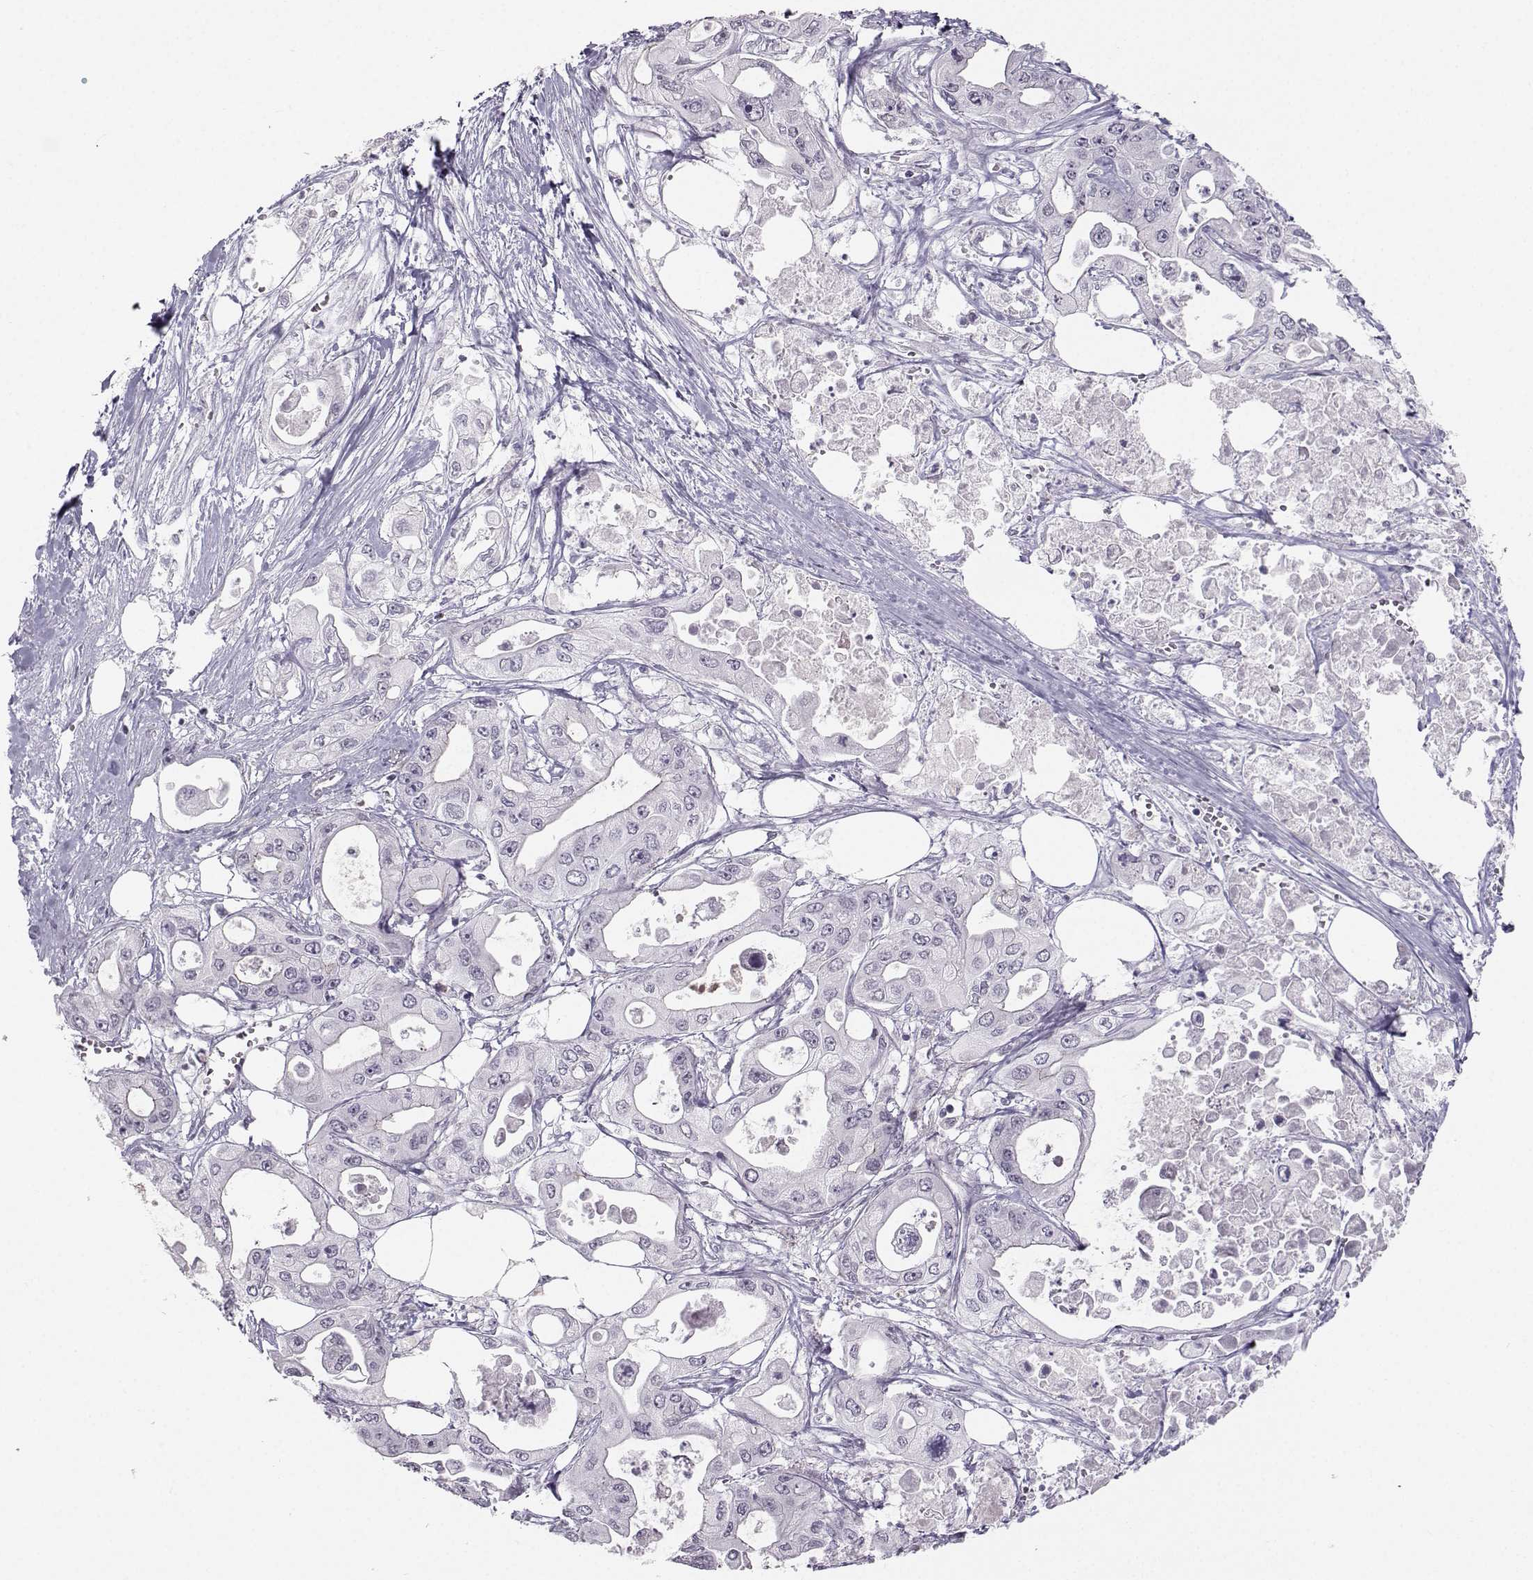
{"staining": {"intensity": "negative", "quantity": "none", "location": "none"}, "tissue": "pancreatic cancer", "cell_type": "Tumor cells", "image_type": "cancer", "snomed": [{"axis": "morphology", "description": "Adenocarcinoma, NOS"}, {"axis": "topography", "description": "Pancreas"}], "caption": "Protein analysis of pancreatic cancer demonstrates no significant positivity in tumor cells.", "gene": "MAST1", "patient": {"sex": "male", "age": 70}}